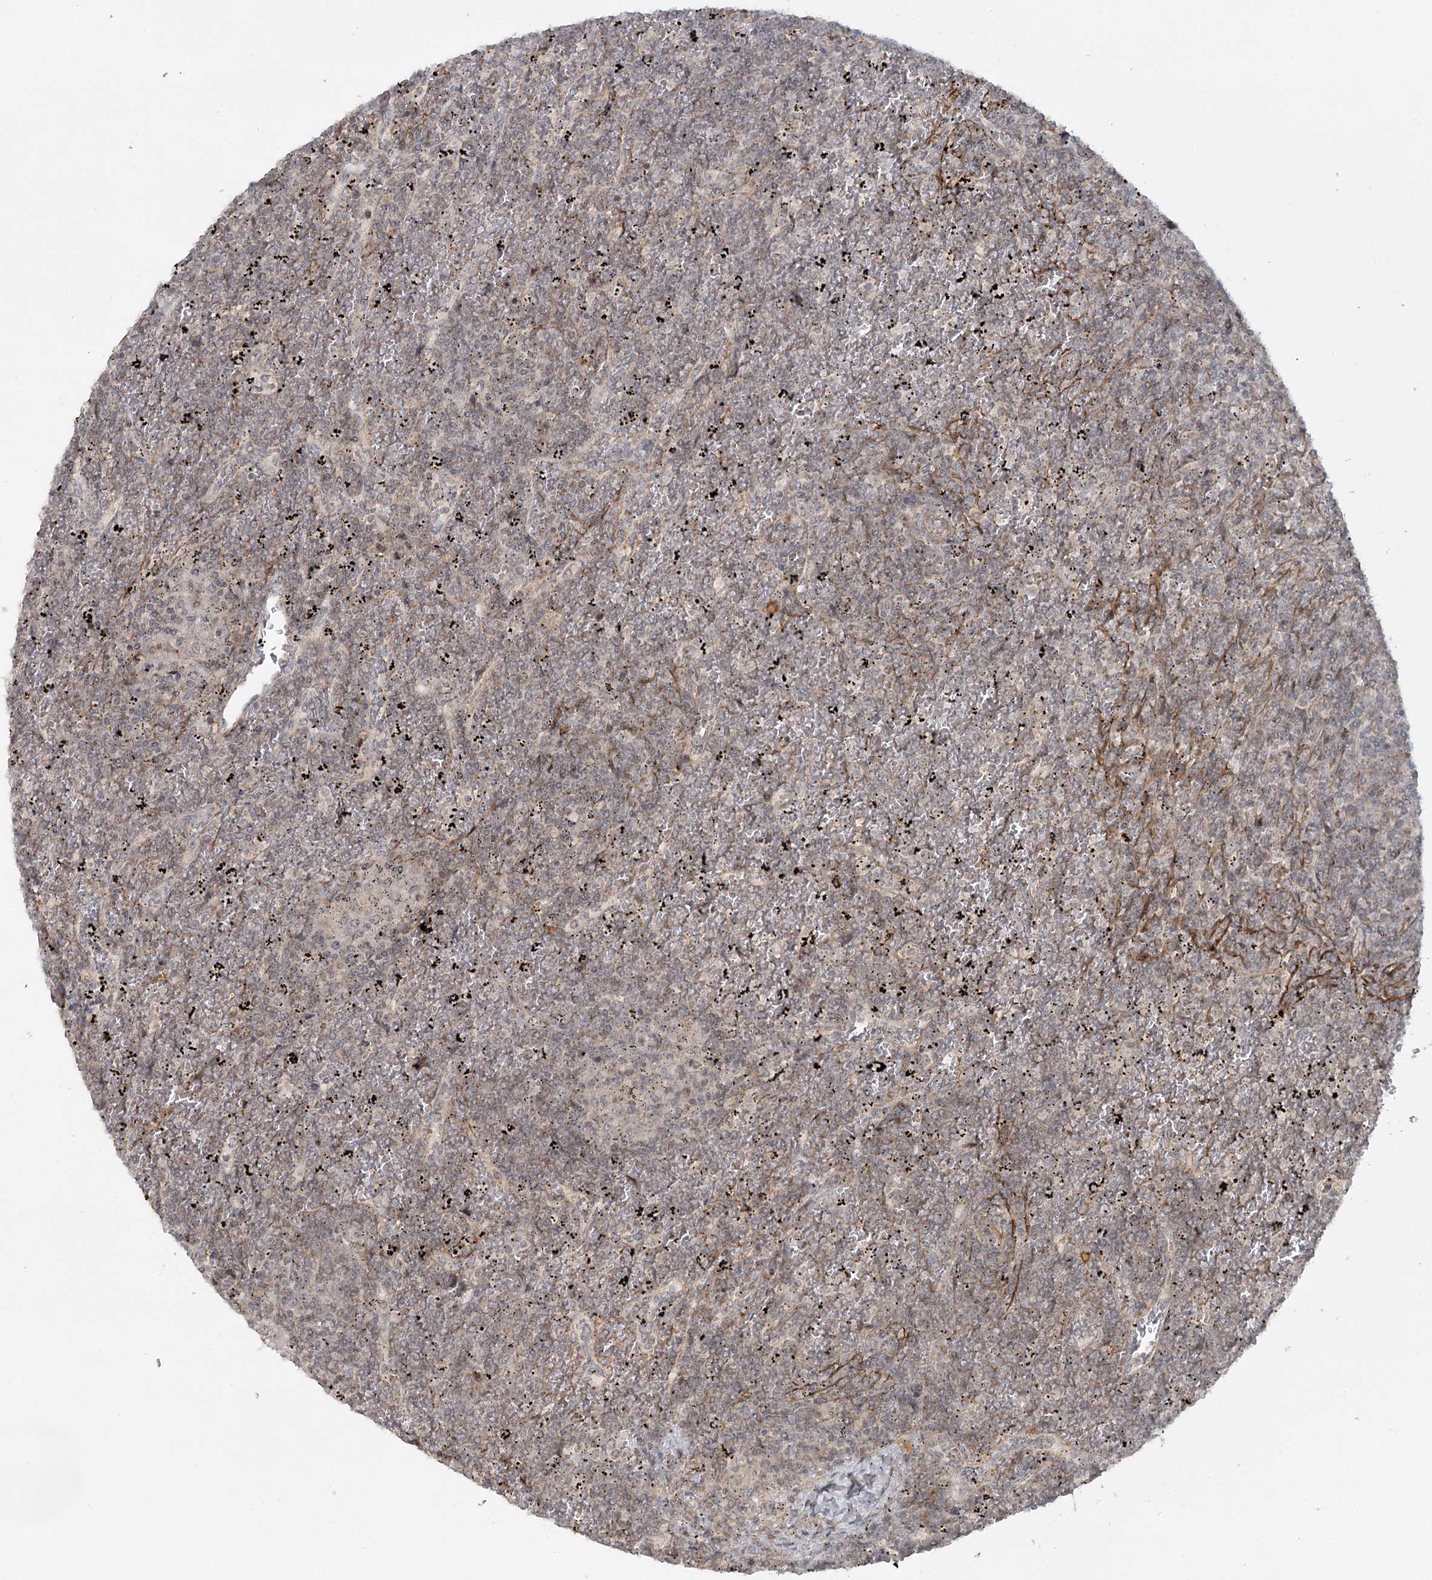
{"staining": {"intensity": "negative", "quantity": "none", "location": "none"}, "tissue": "lymphoma", "cell_type": "Tumor cells", "image_type": "cancer", "snomed": [{"axis": "morphology", "description": "Malignant lymphoma, non-Hodgkin's type, Low grade"}, {"axis": "topography", "description": "Spleen"}], "caption": "A high-resolution image shows immunohistochemistry (IHC) staining of low-grade malignant lymphoma, non-Hodgkin's type, which exhibits no significant expression in tumor cells. (Brightfield microscopy of DAB IHC at high magnification).", "gene": "SH2D3A", "patient": {"sex": "female", "age": 19}}